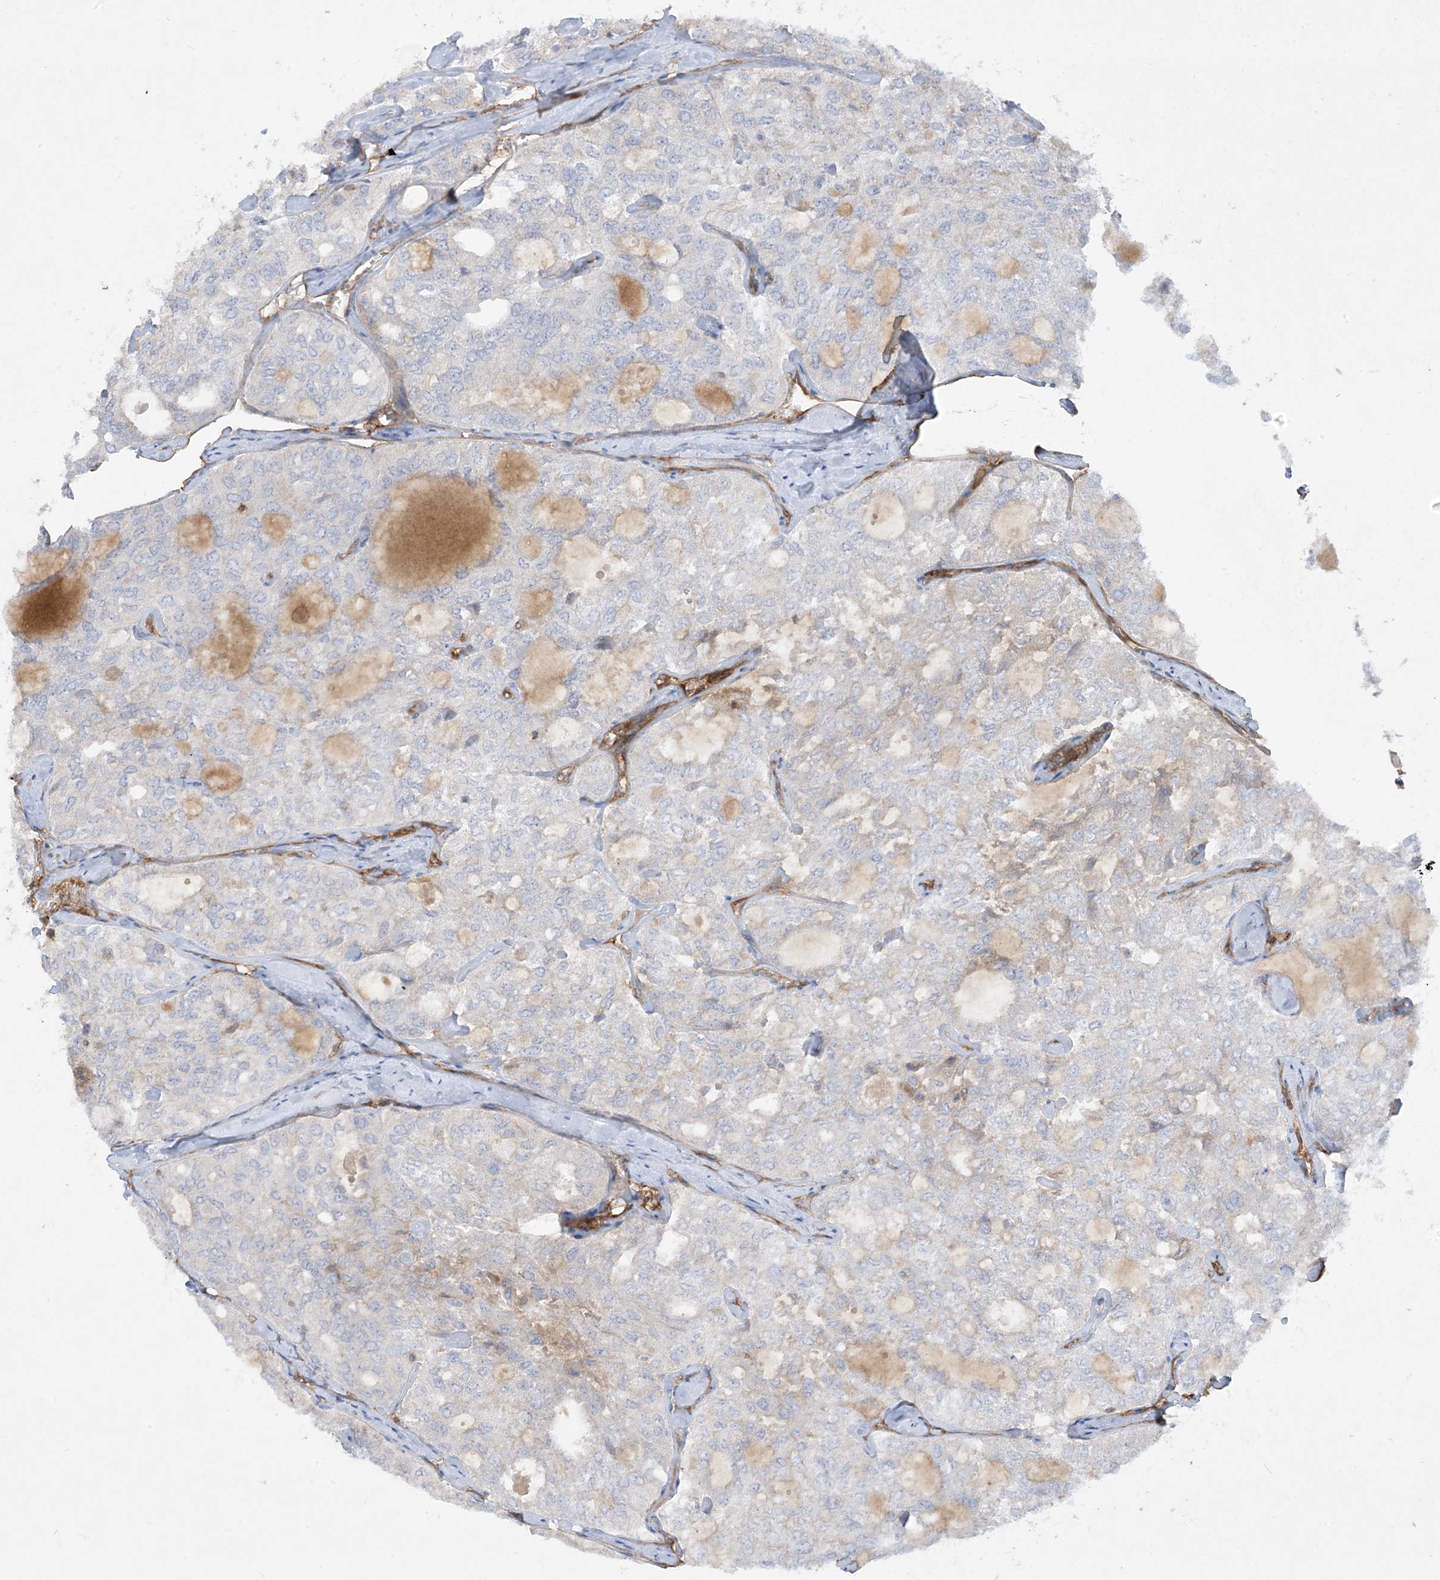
{"staining": {"intensity": "negative", "quantity": "none", "location": "none"}, "tissue": "thyroid cancer", "cell_type": "Tumor cells", "image_type": "cancer", "snomed": [{"axis": "morphology", "description": "Follicular adenoma carcinoma, NOS"}, {"axis": "topography", "description": "Thyroid gland"}], "caption": "Immunohistochemistry (IHC) of human thyroid cancer (follicular adenoma carcinoma) reveals no positivity in tumor cells.", "gene": "HLA-E", "patient": {"sex": "male", "age": 75}}